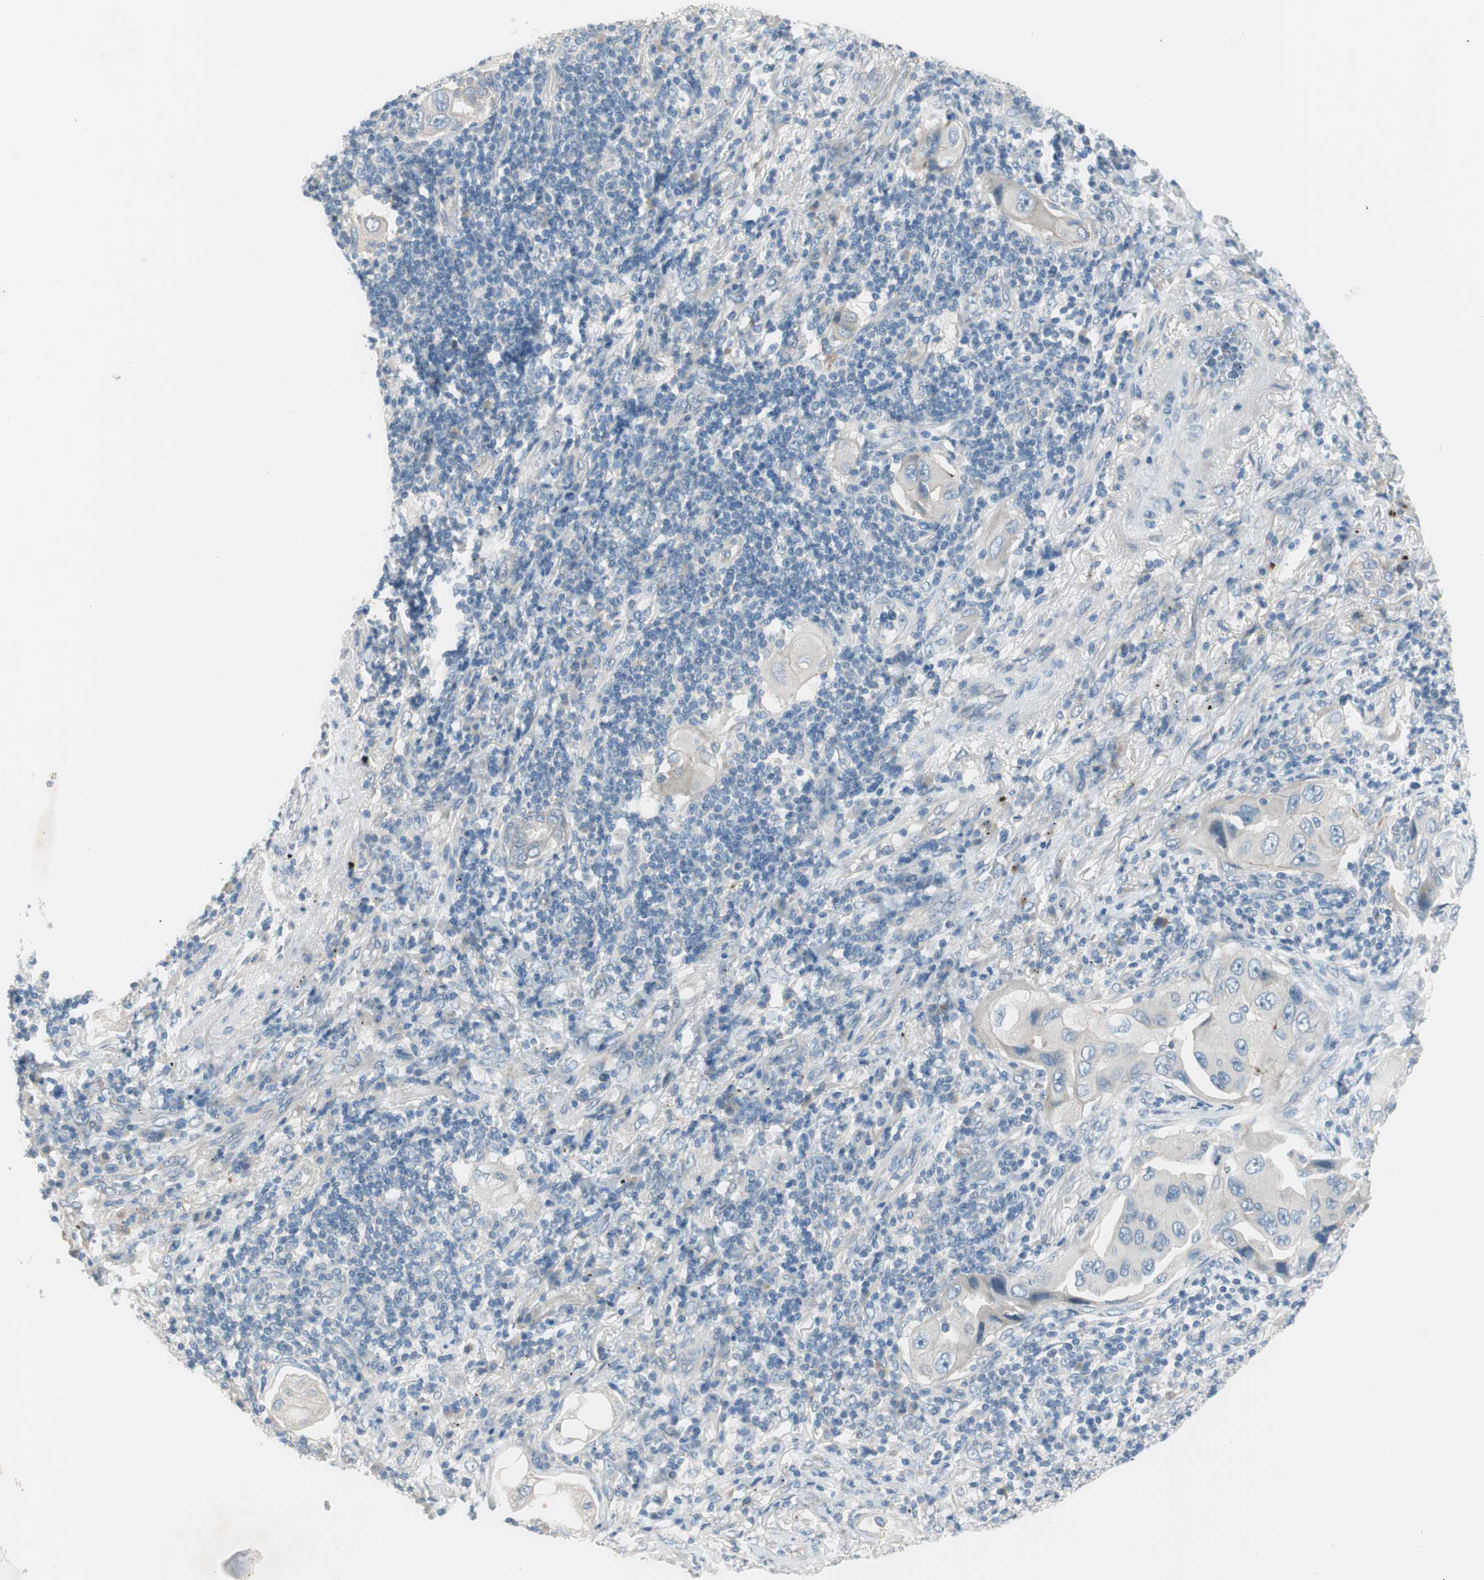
{"staining": {"intensity": "weak", "quantity": "<25%", "location": "cytoplasmic/membranous"}, "tissue": "lung cancer", "cell_type": "Tumor cells", "image_type": "cancer", "snomed": [{"axis": "morphology", "description": "Adenocarcinoma, NOS"}, {"axis": "topography", "description": "Lung"}], "caption": "This is an immunohistochemistry micrograph of lung adenocarcinoma. There is no positivity in tumor cells.", "gene": "PRRG4", "patient": {"sex": "female", "age": 65}}